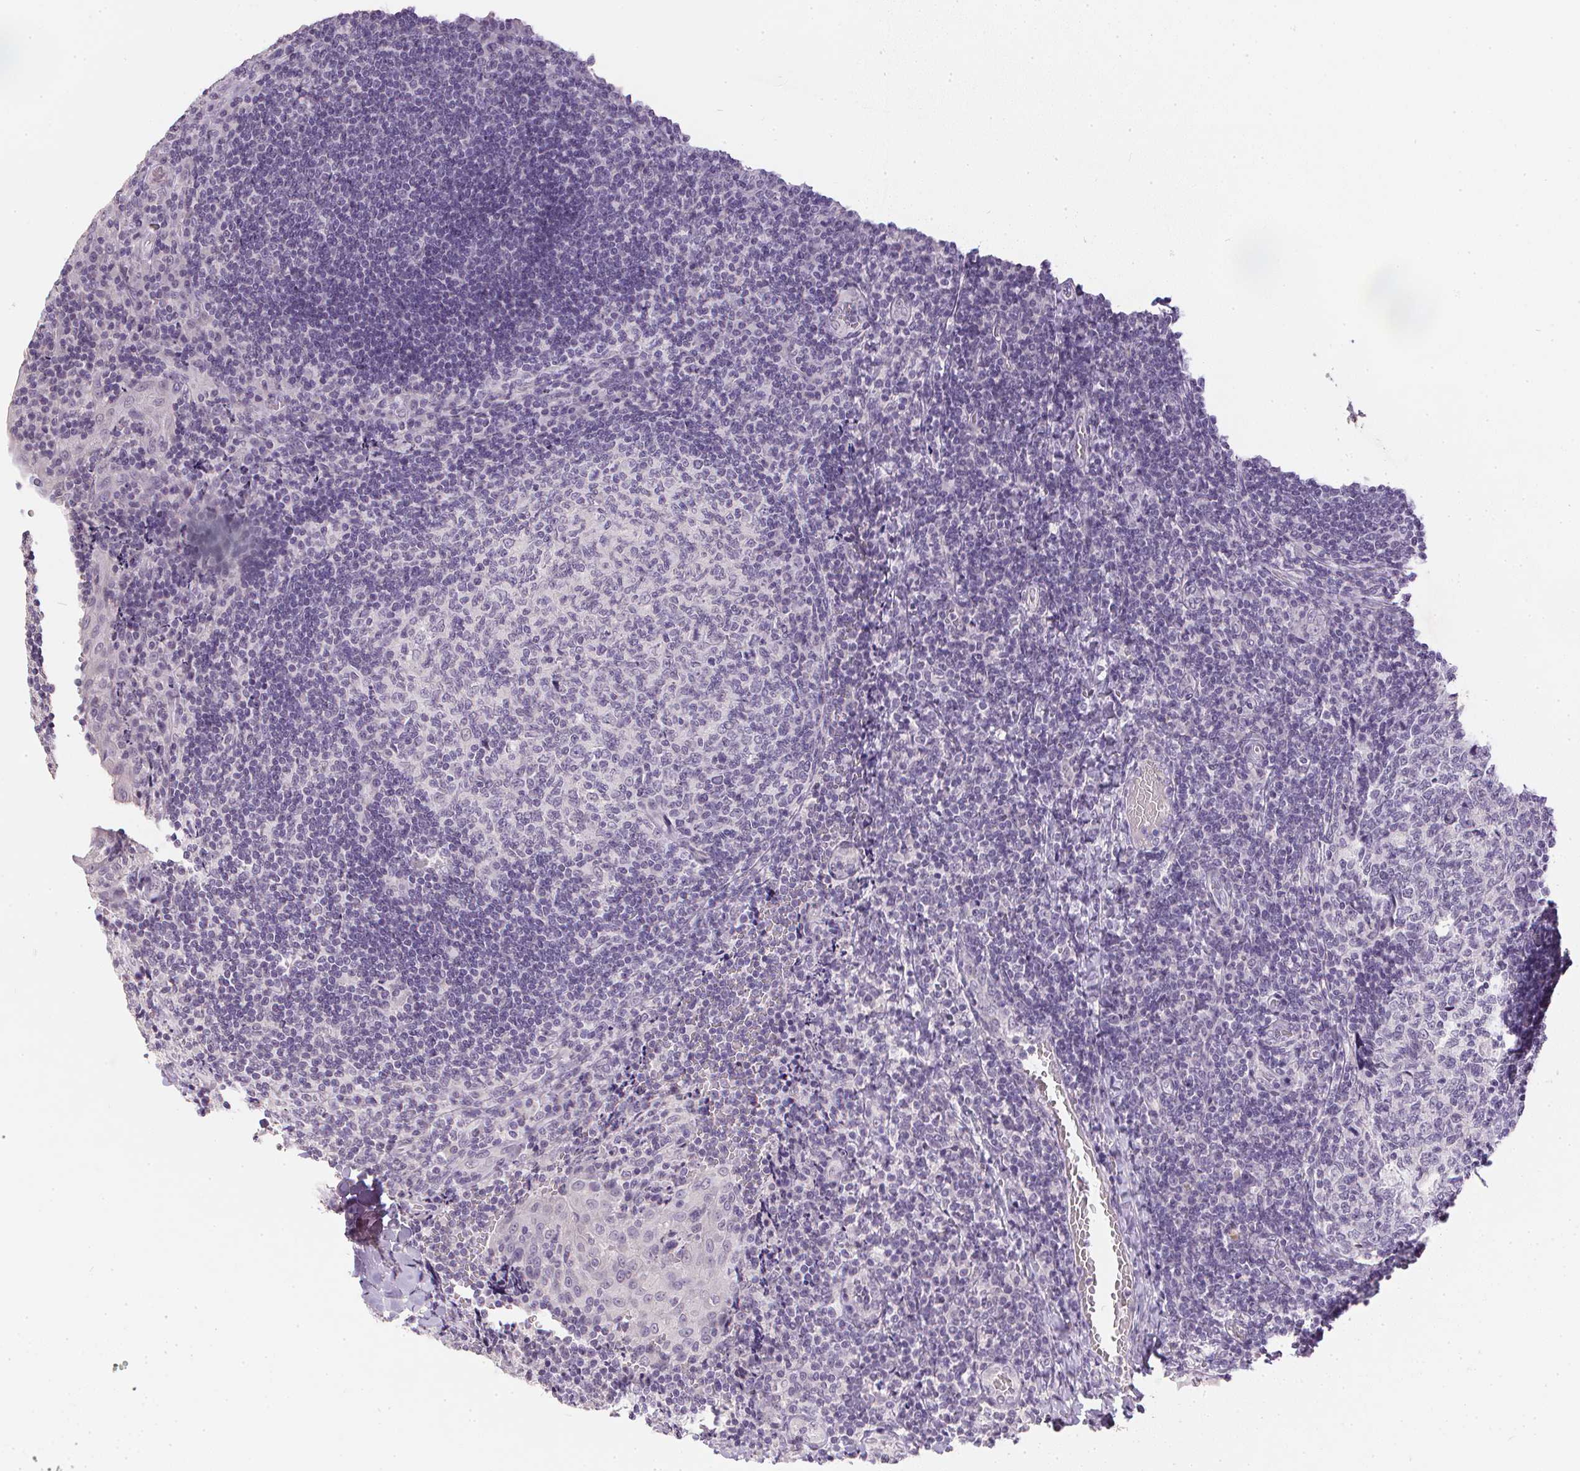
{"staining": {"intensity": "negative", "quantity": "none", "location": "none"}, "tissue": "tonsil", "cell_type": "Germinal center cells", "image_type": "normal", "snomed": [{"axis": "morphology", "description": "Normal tissue, NOS"}, {"axis": "topography", "description": "Tonsil"}], "caption": "A histopathology image of tonsil stained for a protein exhibits no brown staining in germinal center cells. (DAB (3,3'-diaminobenzidine) IHC with hematoxylin counter stain).", "gene": "PPY", "patient": {"sex": "male", "age": 17}}